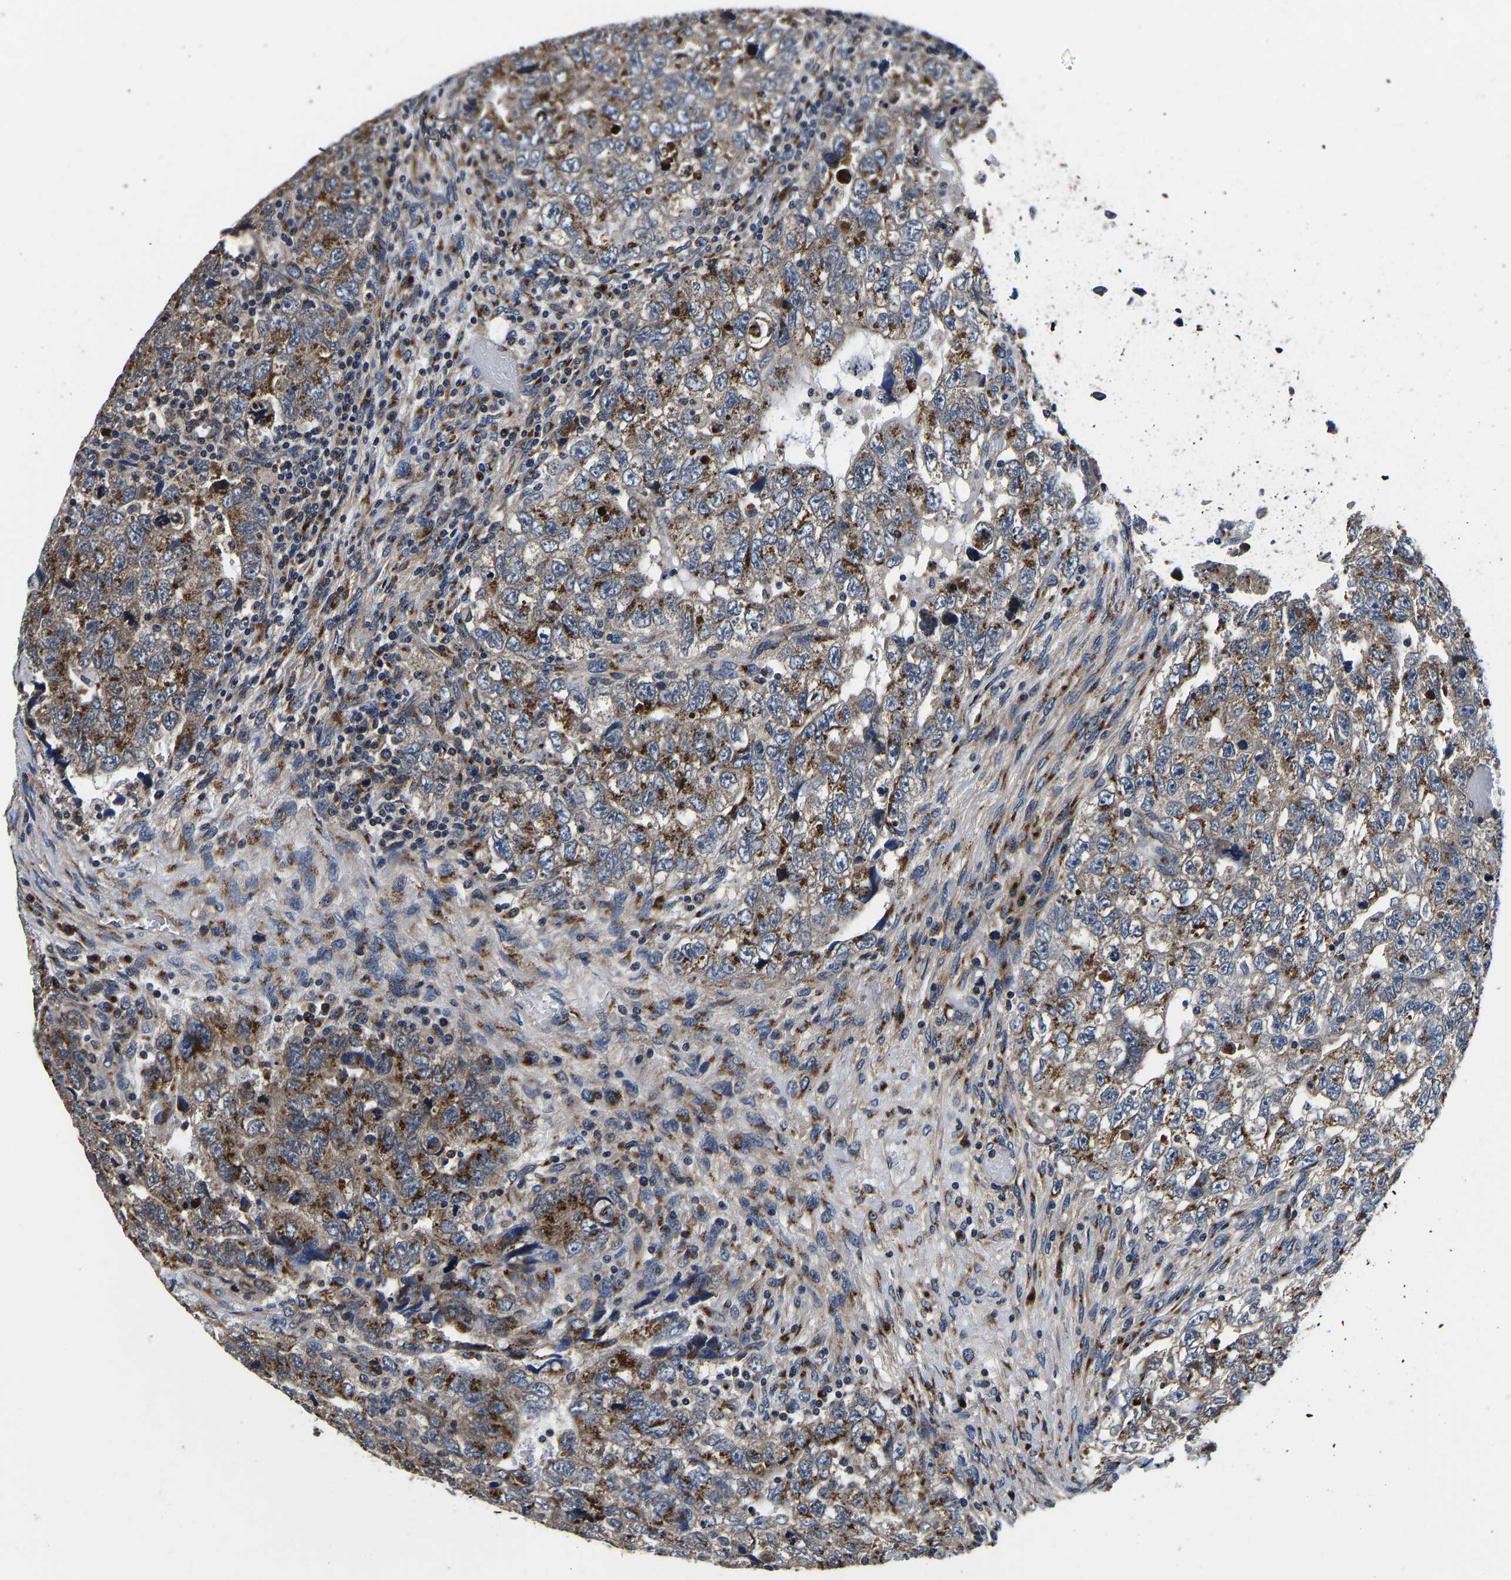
{"staining": {"intensity": "strong", "quantity": ">75%", "location": "cytoplasmic/membranous"}, "tissue": "testis cancer", "cell_type": "Tumor cells", "image_type": "cancer", "snomed": [{"axis": "morphology", "description": "Carcinoma, Embryonal, NOS"}, {"axis": "topography", "description": "Testis"}], "caption": "Immunohistochemical staining of human testis cancer (embryonal carcinoma) reveals strong cytoplasmic/membranous protein staining in approximately >75% of tumor cells.", "gene": "RABAC1", "patient": {"sex": "male", "age": 36}}